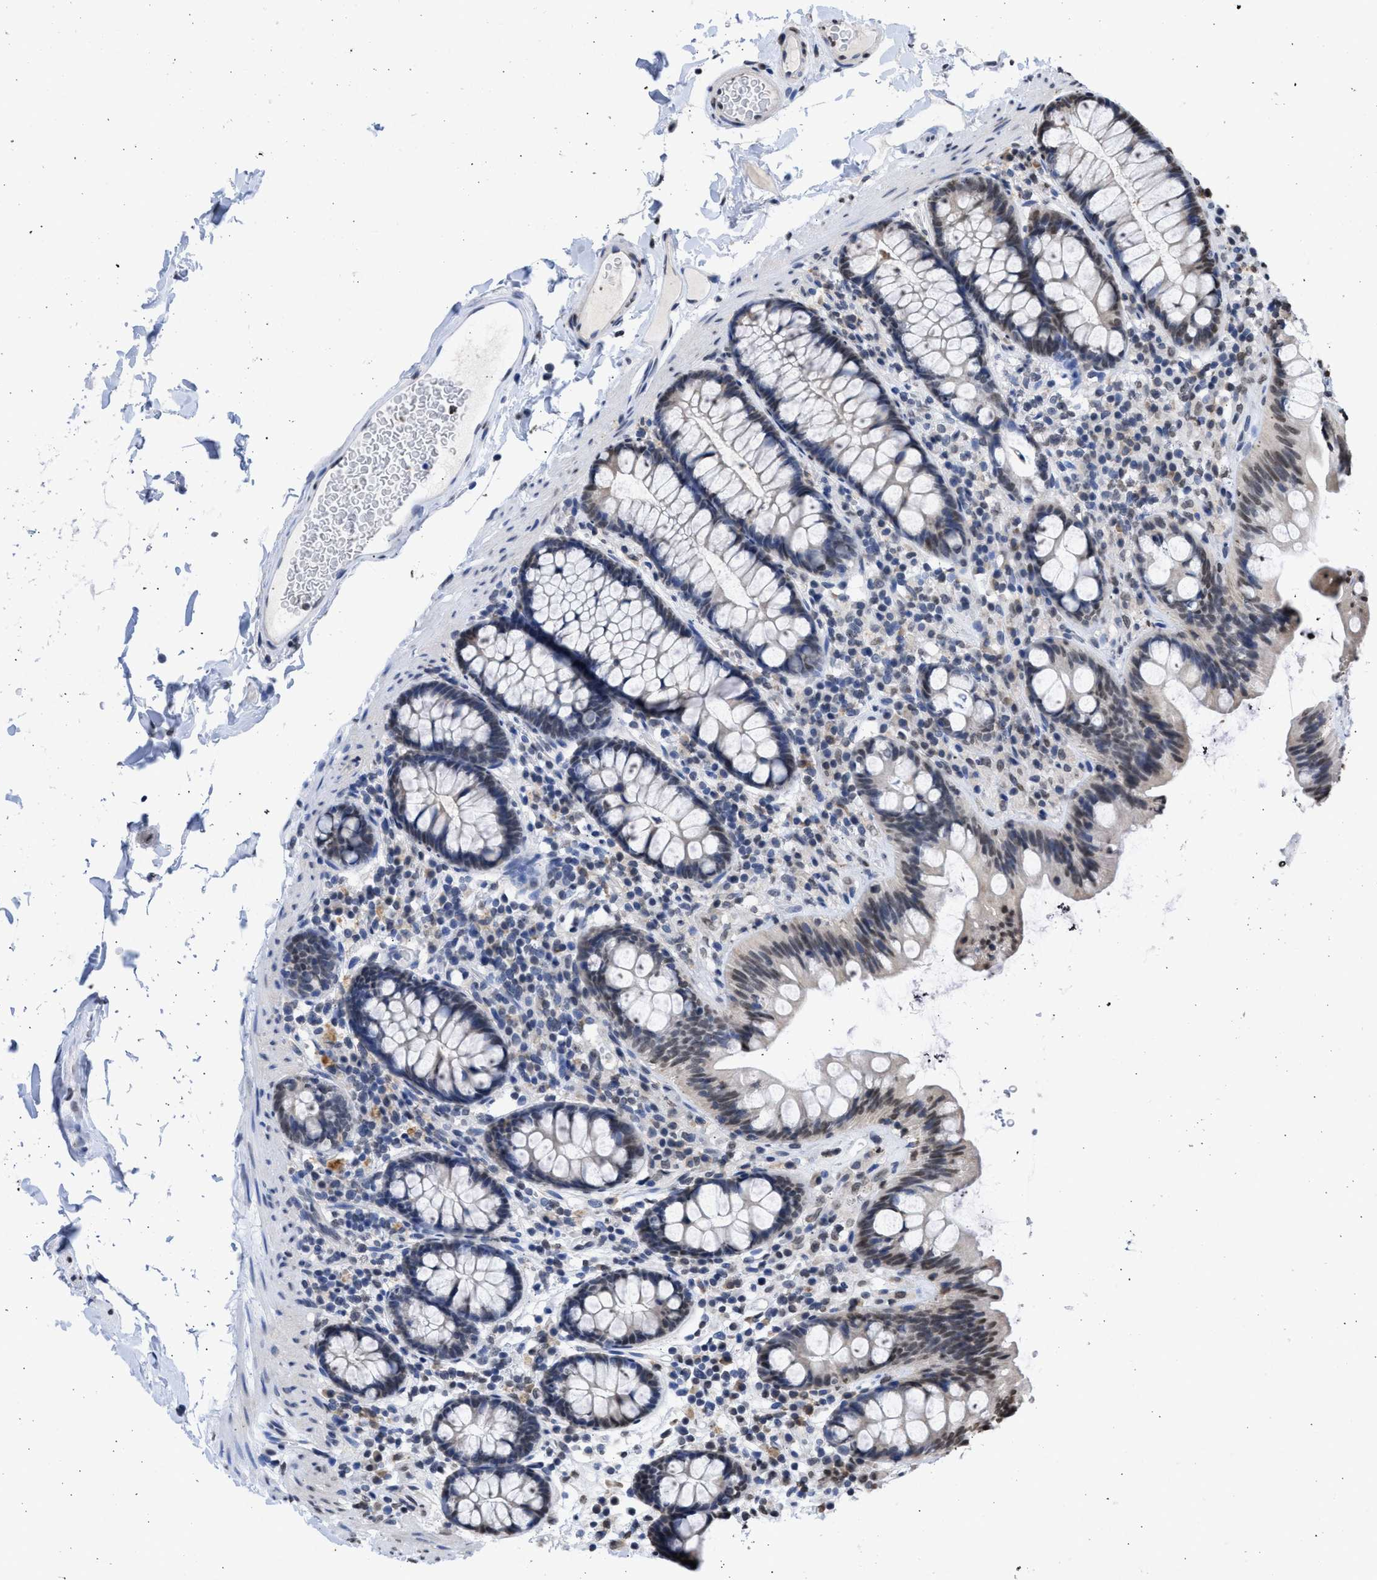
{"staining": {"intensity": "weak", "quantity": "<25%", "location": "nuclear"}, "tissue": "colon", "cell_type": "Endothelial cells", "image_type": "normal", "snomed": [{"axis": "morphology", "description": "Normal tissue, NOS"}, {"axis": "topography", "description": "Colon"}], "caption": "A high-resolution histopathology image shows immunohistochemistry (IHC) staining of benign colon, which displays no significant positivity in endothelial cells.", "gene": "NUP35", "patient": {"sex": "female", "age": 80}}